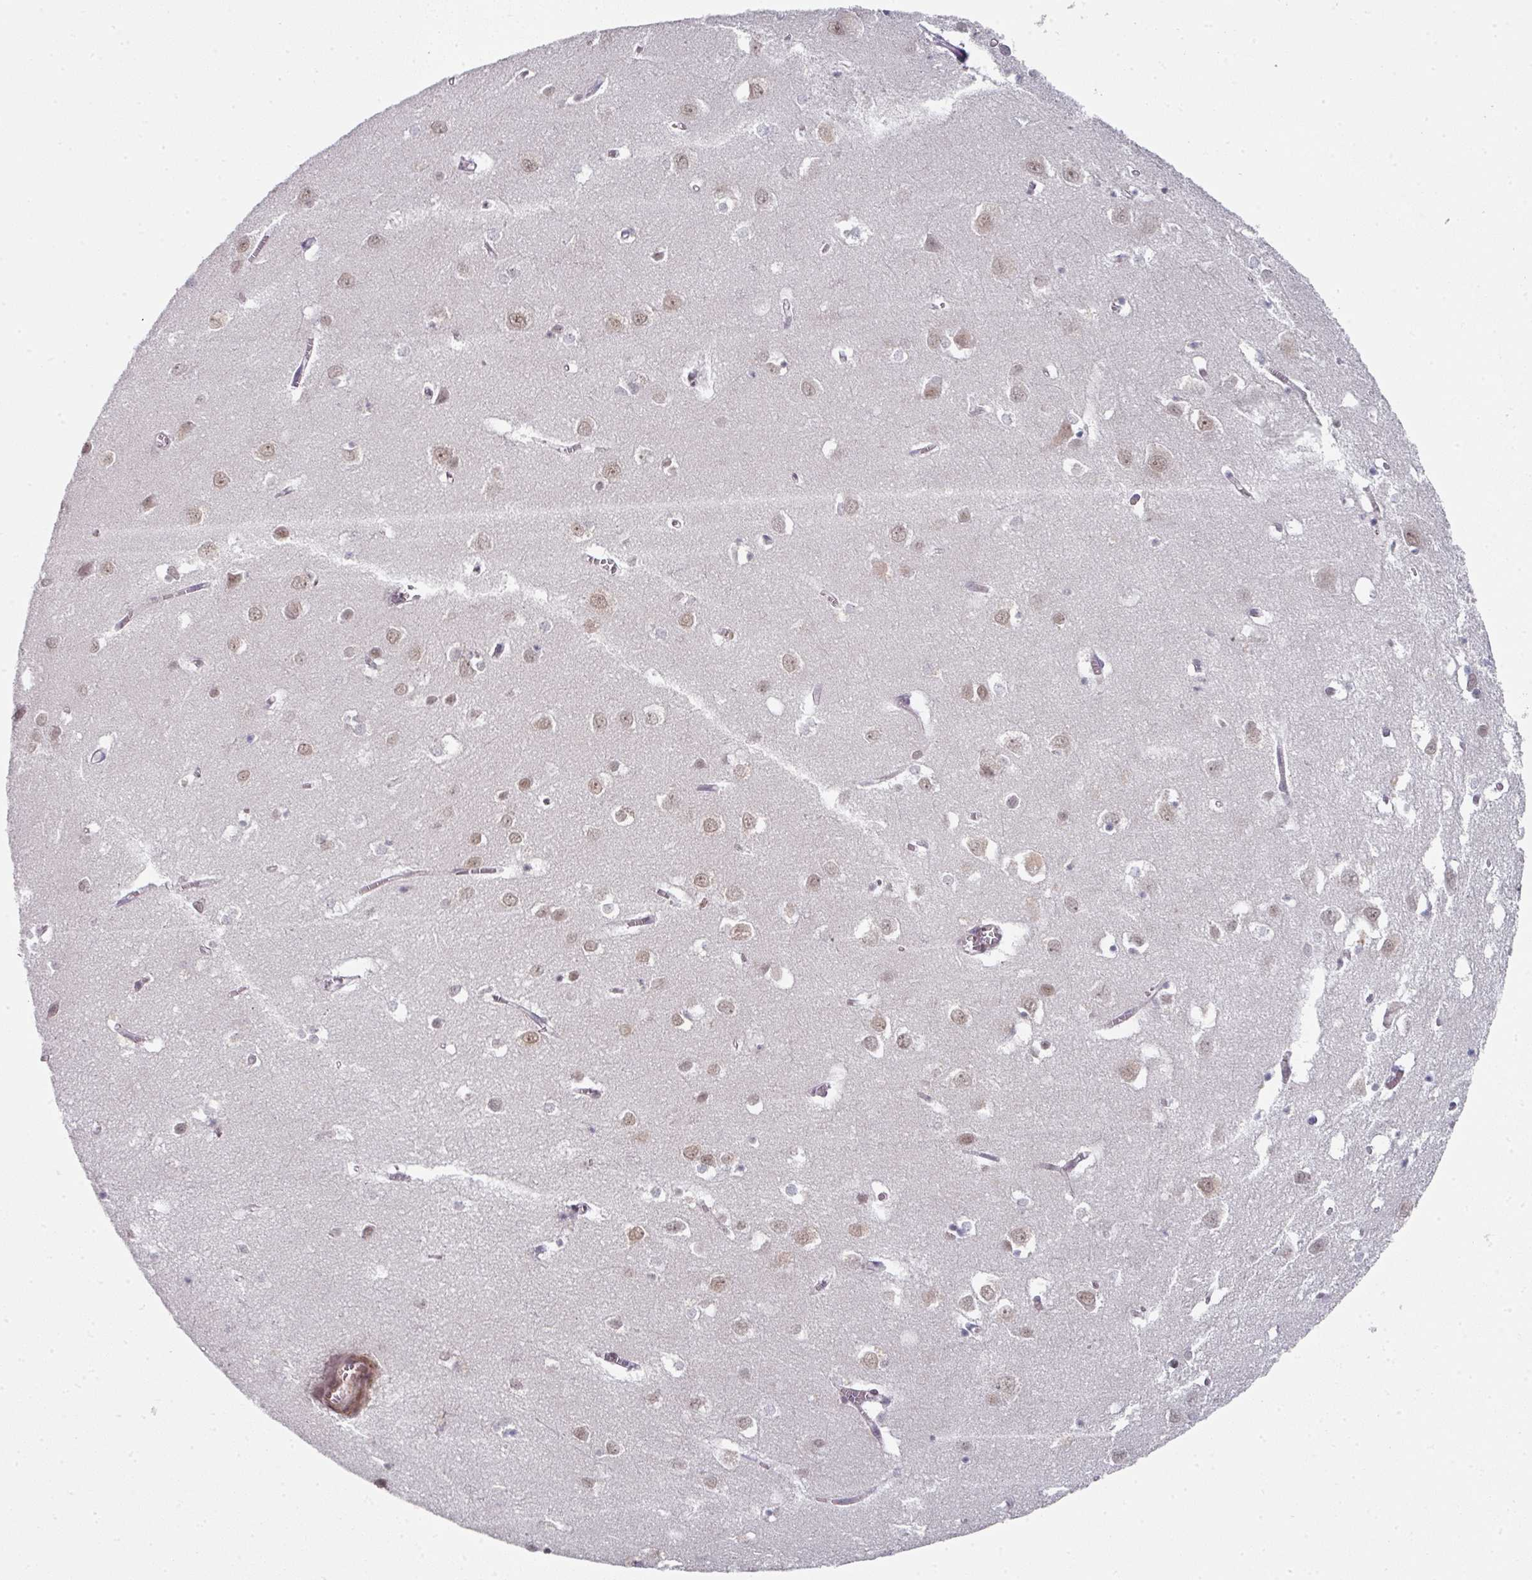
{"staining": {"intensity": "weak", "quantity": "25%-75%", "location": "cytoplasmic/membranous"}, "tissue": "cerebral cortex", "cell_type": "Endothelial cells", "image_type": "normal", "snomed": [{"axis": "morphology", "description": "Normal tissue, NOS"}, {"axis": "topography", "description": "Cerebral cortex"}], "caption": "Immunohistochemical staining of normal human cerebral cortex shows weak cytoplasmic/membranous protein positivity in about 25%-75% of endothelial cells. The protein of interest is stained brown, and the nuclei are stained in blue (DAB (3,3'-diaminobenzidine) IHC with brightfield microscopy, high magnification).", "gene": "TMCC1", "patient": {"sex": "male", "age": 70}}